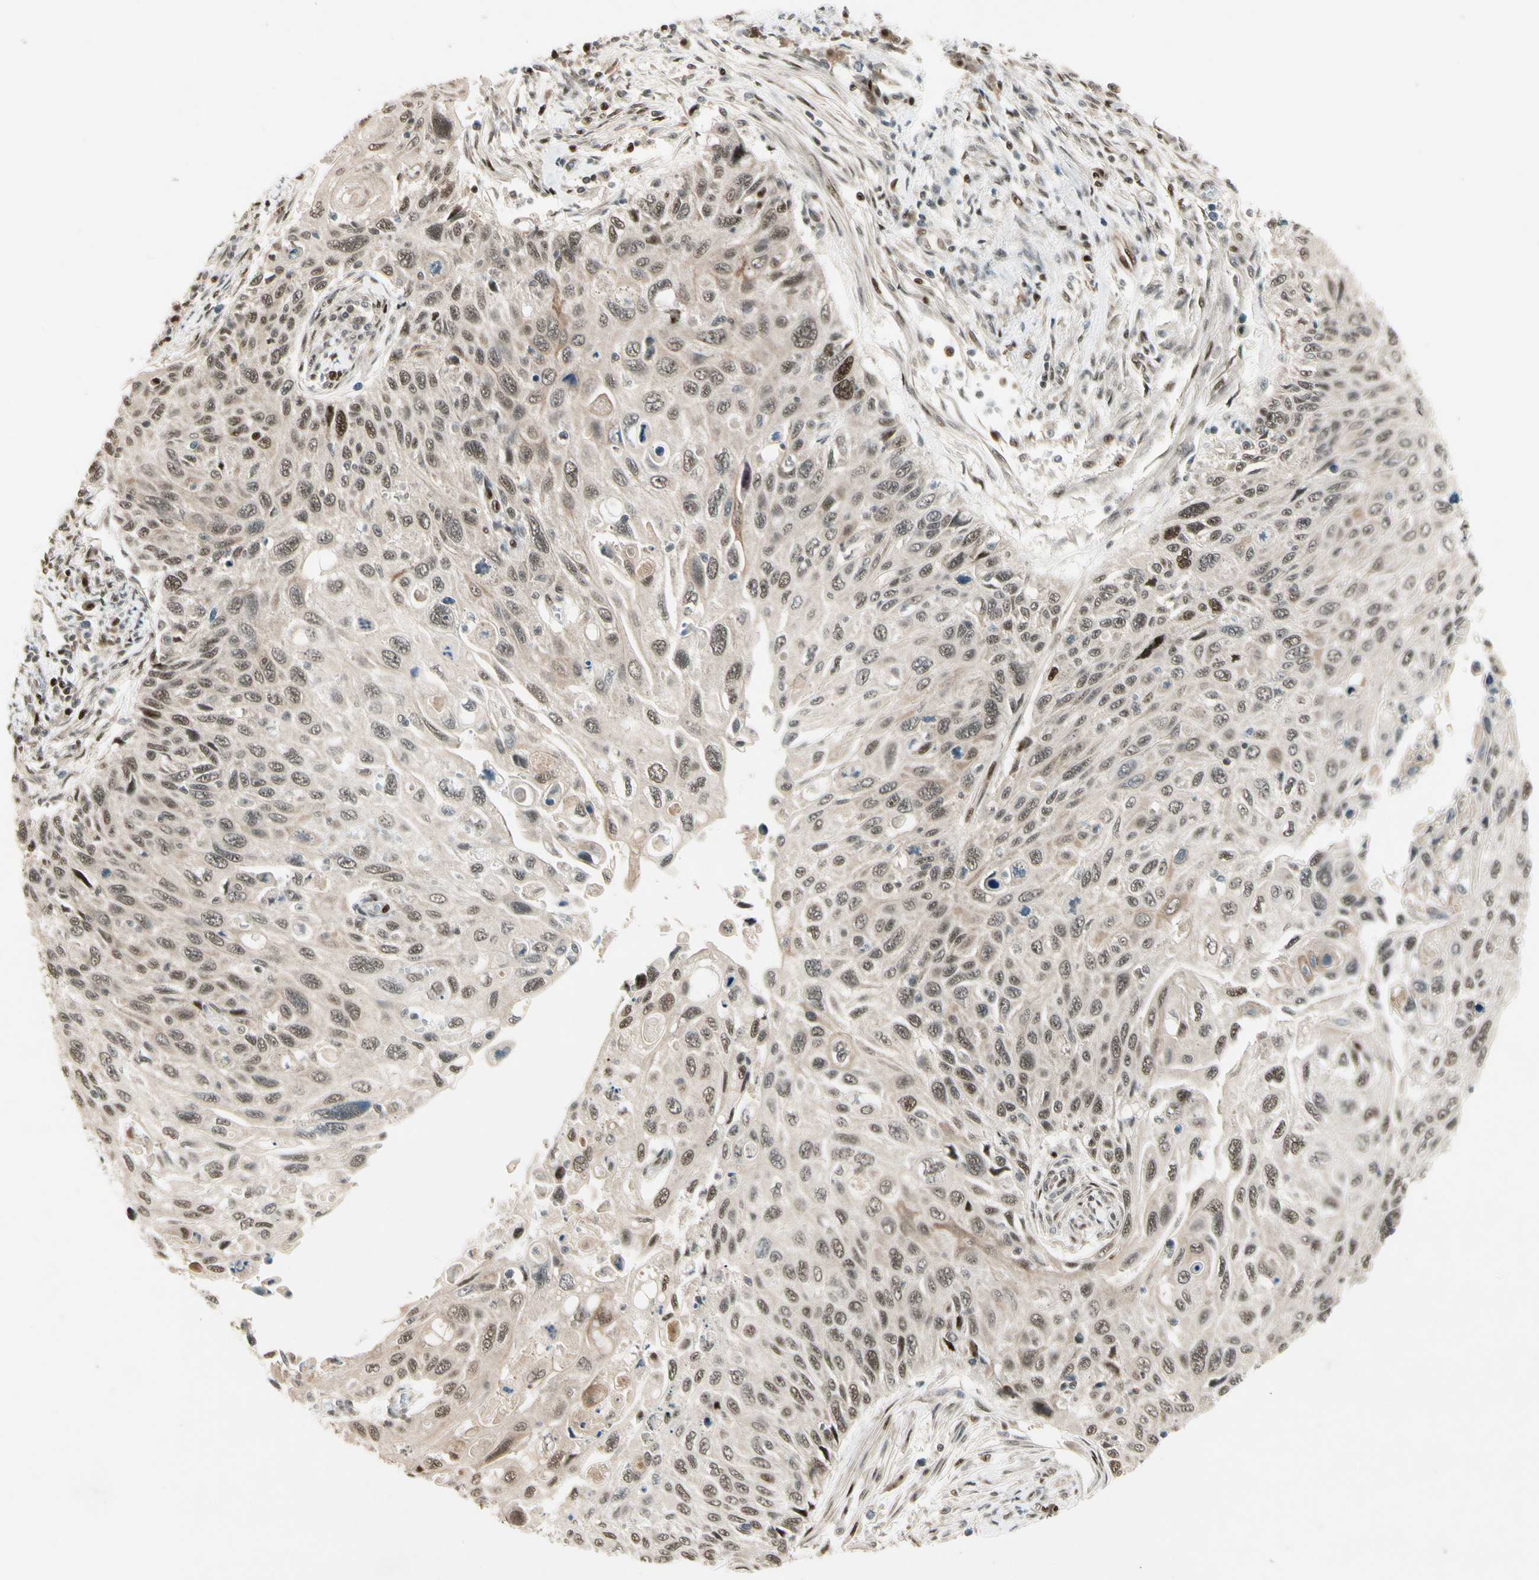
{"staining": {"intensity": "moderate", "quantity": "25%-75%", "location": "nuclear"}, "tissue": "cervical cancer", "cell_type": "Tumor cells", "image_type": "cancer", "snomed": [{"axis": "morphology", "description": "Squamous cell carcinoma, NOS"}, {"axis": "topography", "description": "Cervix"}], "caption": "Moderate nuclear protein positivity is seen in about 25%-75% of tumor cells in cervical cancer (squamous cell carcinoma). (IHC, brightfield microscopy, high magnification).", "gene": "CDK11A", "patient": {"sex": "female", "age": 70}}